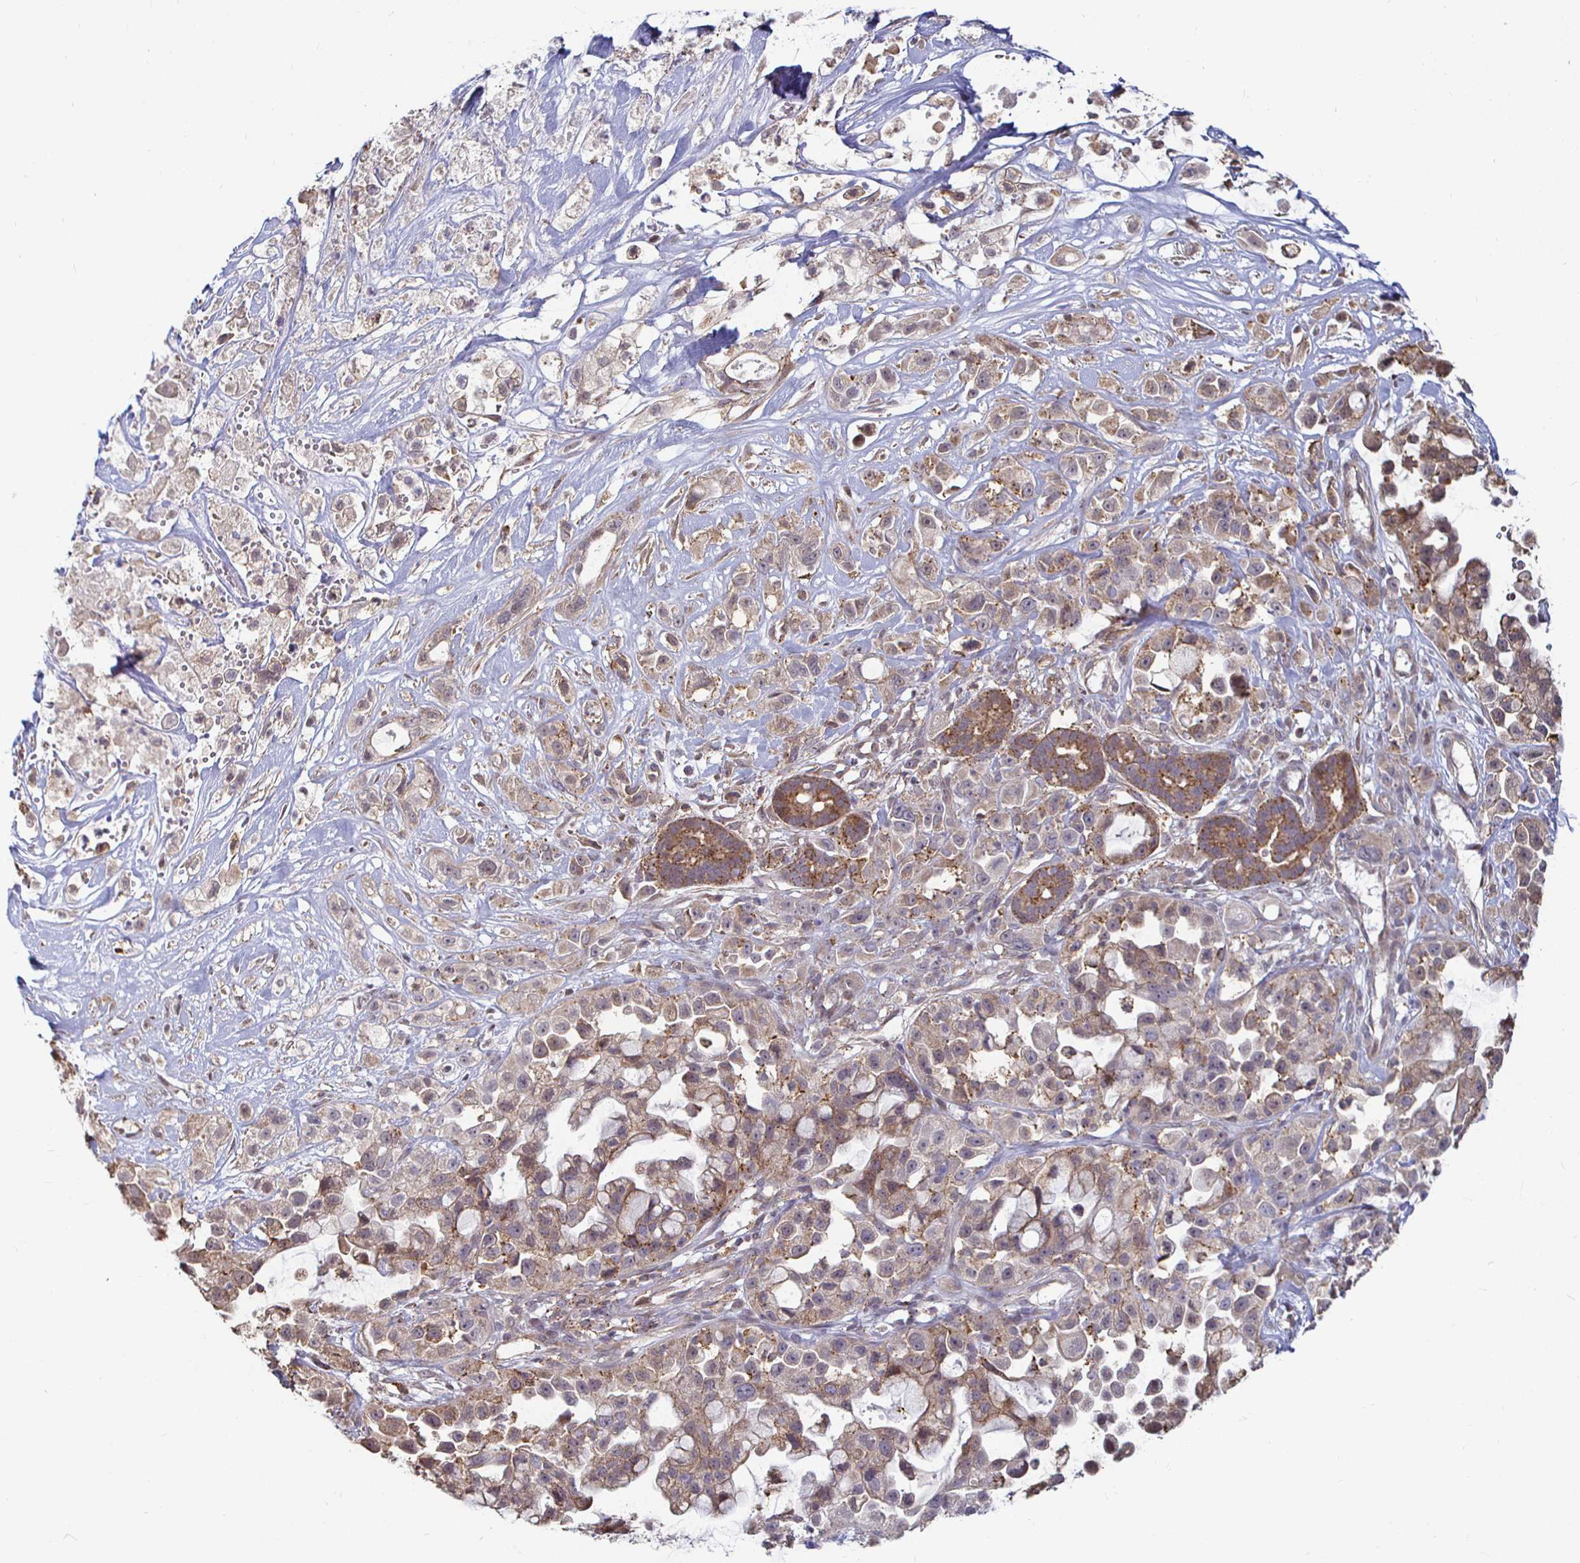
{"staining": {"intensity": "weak", "quantity": "25%-75%", "location": "cytoplasmic/membranous"}, "tissue": "pancreatic cancer", "cell_type": "Tumor cells", "image_type": "cancer", "snomed": [{"axis": "morphology", "description": "Adenocarcinoma, NOS"}, {"axis": "topography", "description": "Pancreas"}], "caption": "Pancreatic cancer stained with IHC demonstrates weak cytoplasmic/membranous expression in approximately 25%-75% of tumor cells. The staining was performed using DAB to visualize the protein expression in brown, while the nuclei were stained in blue with hematoxylin (Magnification: 20x).", "gene": "CAPN11", "patient": {"sex": "male", "age": 44}}